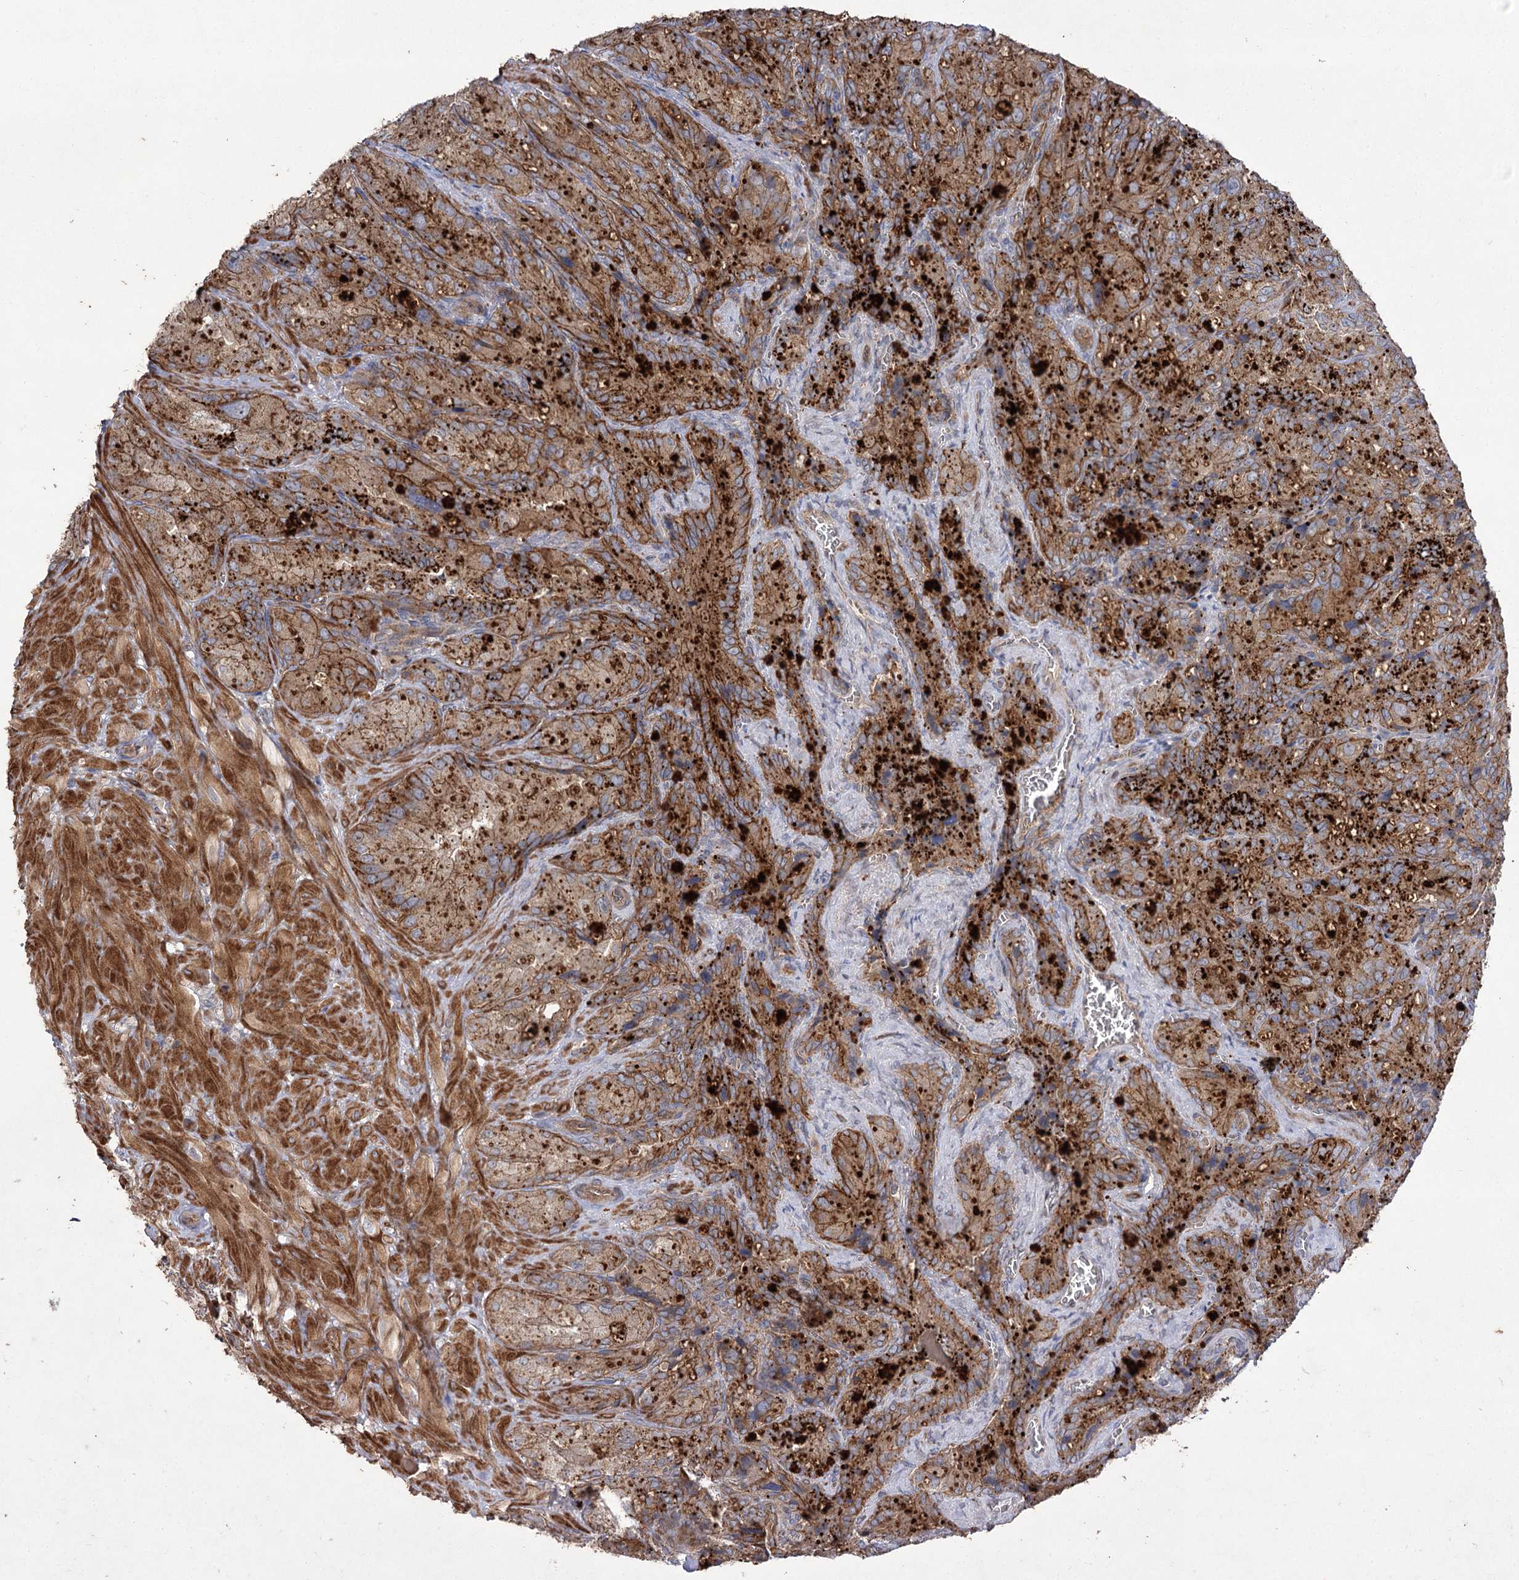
{"staining": {"intensity": "moderate", "quantity": ">75%", "location": "cytoplasmic/membranous"}, "tissue": "seminal vesicle", "cell_type": "Glandular cells", "image_type": "normal", "snomed": [{"axis": "morphology", "description": "Normal tissue, NOS"}, {"axis": "topography", "description": "Seminal veicle"}], "caption": "Approximately >75% of glandular cells in benign seminal vesicle exhibit moderate cytoplasmic/membranous protein positivity as visualized by brown immunohistochemical staining.", "gene": "KIAA0825", "patient": {"sex": "male", "age": 62}}